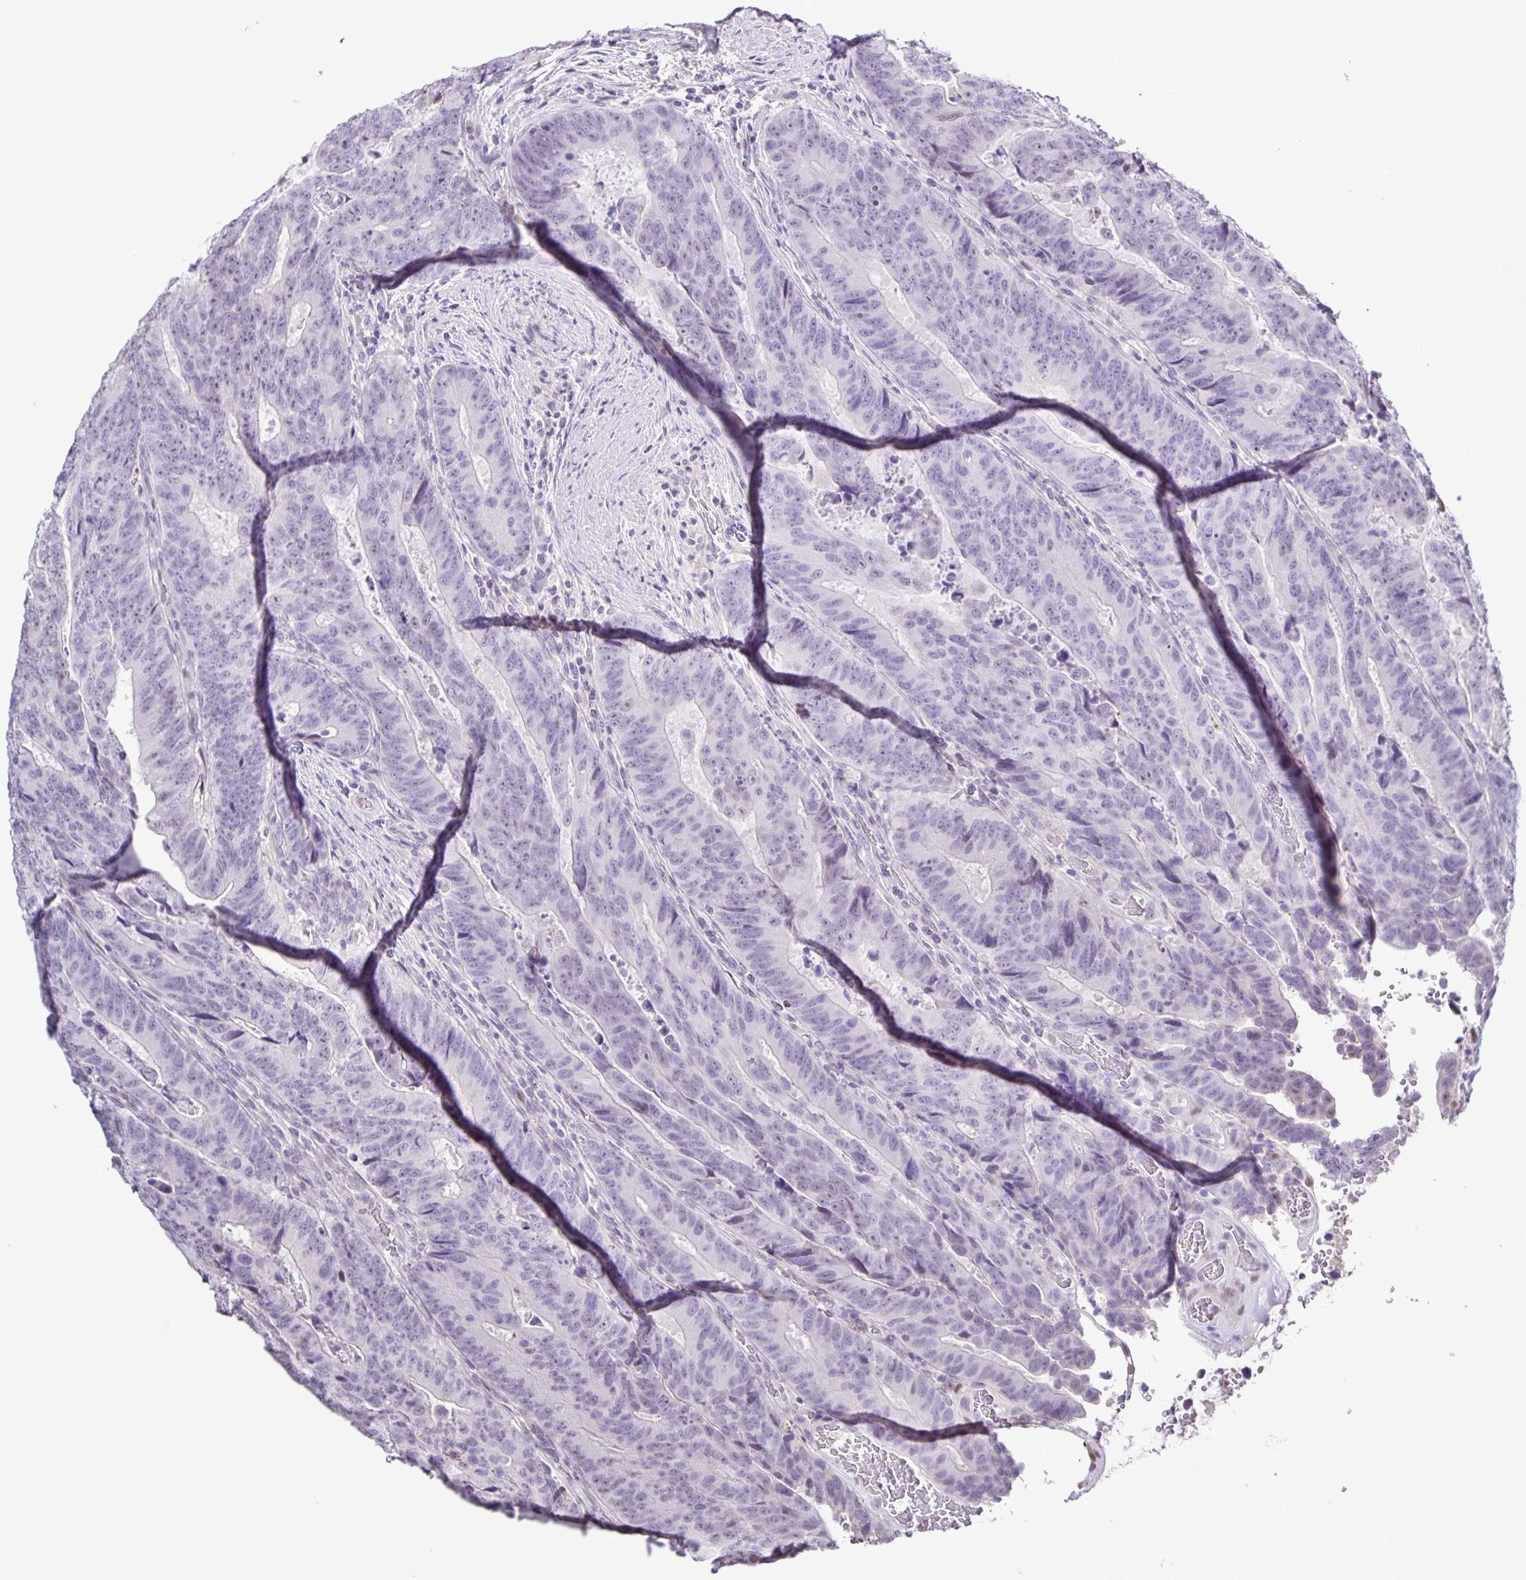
{"staining": {"intensity": "negative", "quantity": "none", "location": "none"}, "tissue": "colorectal cancer", "cell_type": "Tumor cells", "image_type": "cancer", "snomed": [{"axis": "morphology", "description": "Adenocarcinoma, NOS"}, {"axis": "topography", "description": "Colon"}], "caption": "Immunohistochemical staining of human adenocarcinoma (colorectal) shows no significant positivity in tumor cells. (Stains: DAB (3,3'-diaminobenzidine) IHC with hematoxylin counter stain, Microscopy: brightfield microscopy at high magnification).", "gene": "ONECUT2", "patient": {"sex": "female", "age": 48}}